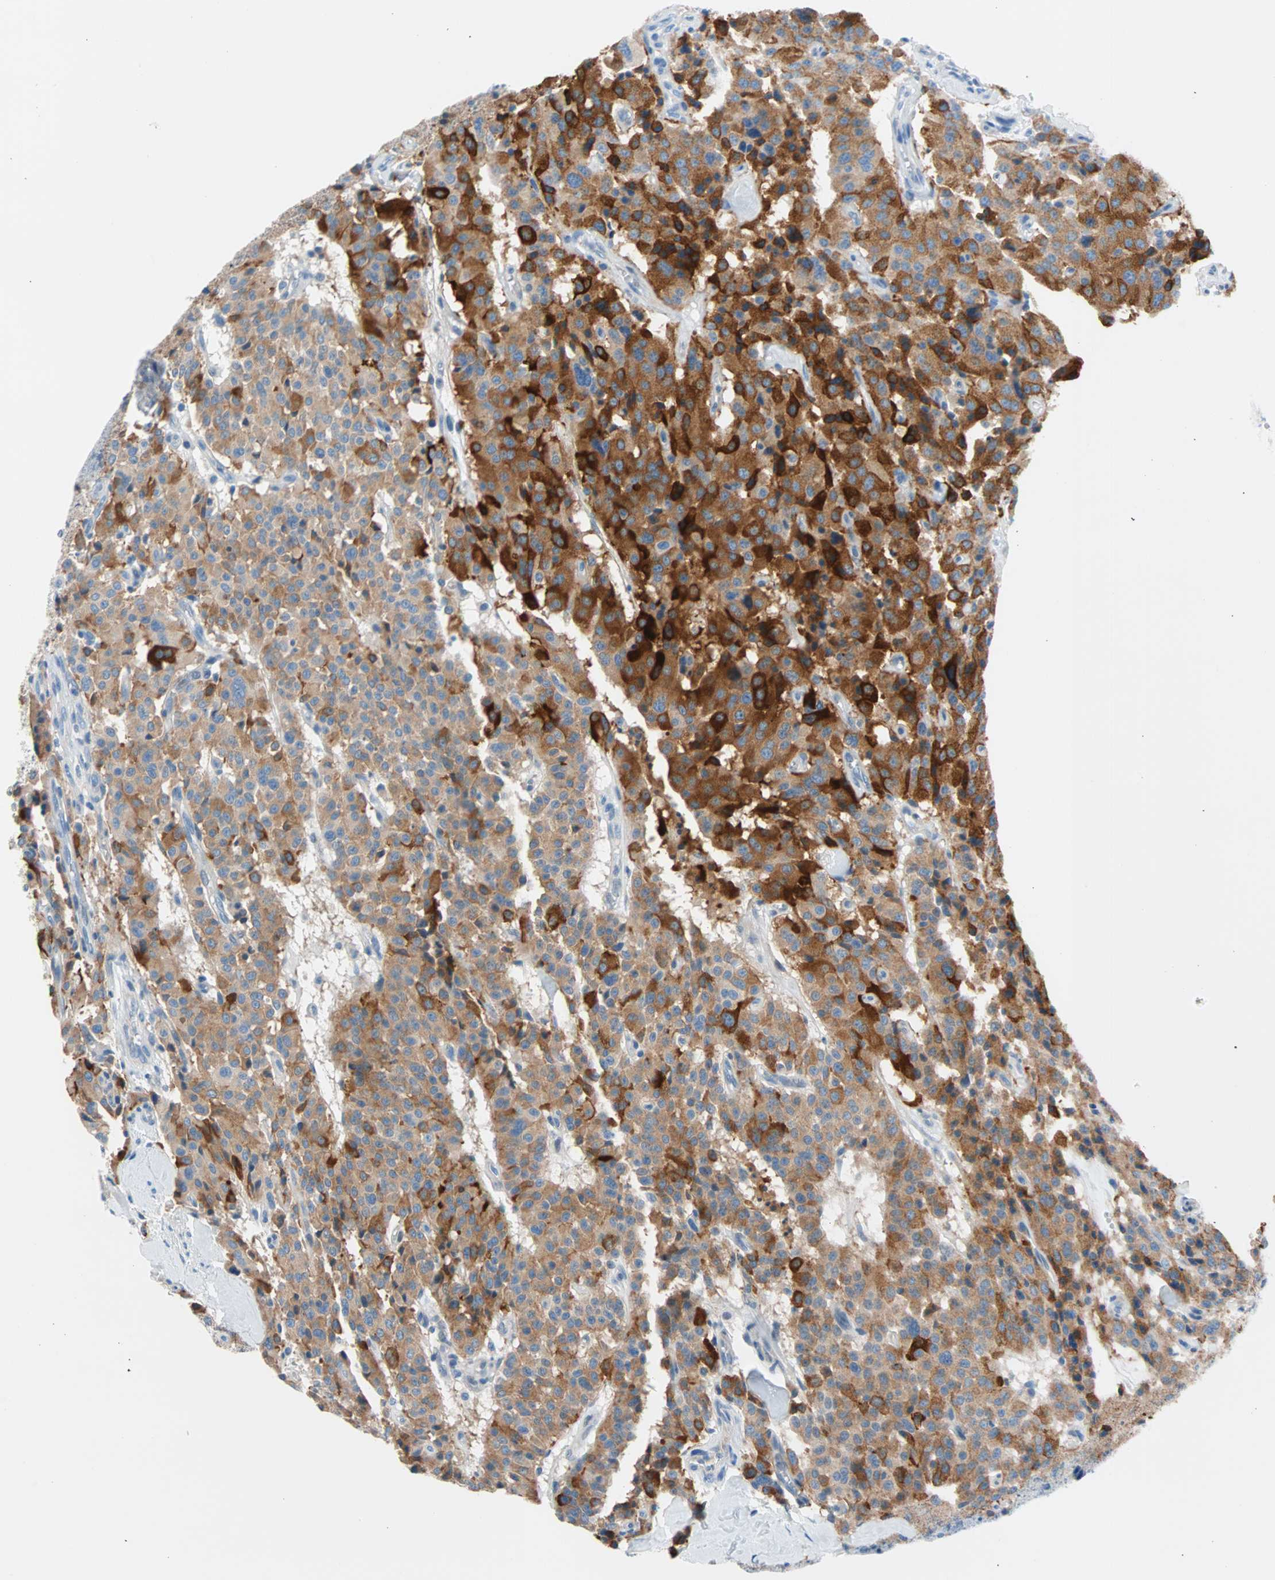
{"staining": {"intensity": "strong", "quantity": ">75%", "location": "cytoplasmic/membranous"}, "tissue": "carcinoid", "cell_type": "Tumor cells", "image_type": "cancer", "snomed": [{"axis": "morphology", "description": "Carcinoid, malignant, NOS"}, {"axis": "topography", "description": "Lung"}], "caption": "Strong cytoplasmic/membranous protein expression is present in approximately >75% of tumor cells in carcinoid.", "gene": "TMEM163", "patient": {"sex": "male", "age": 30}}